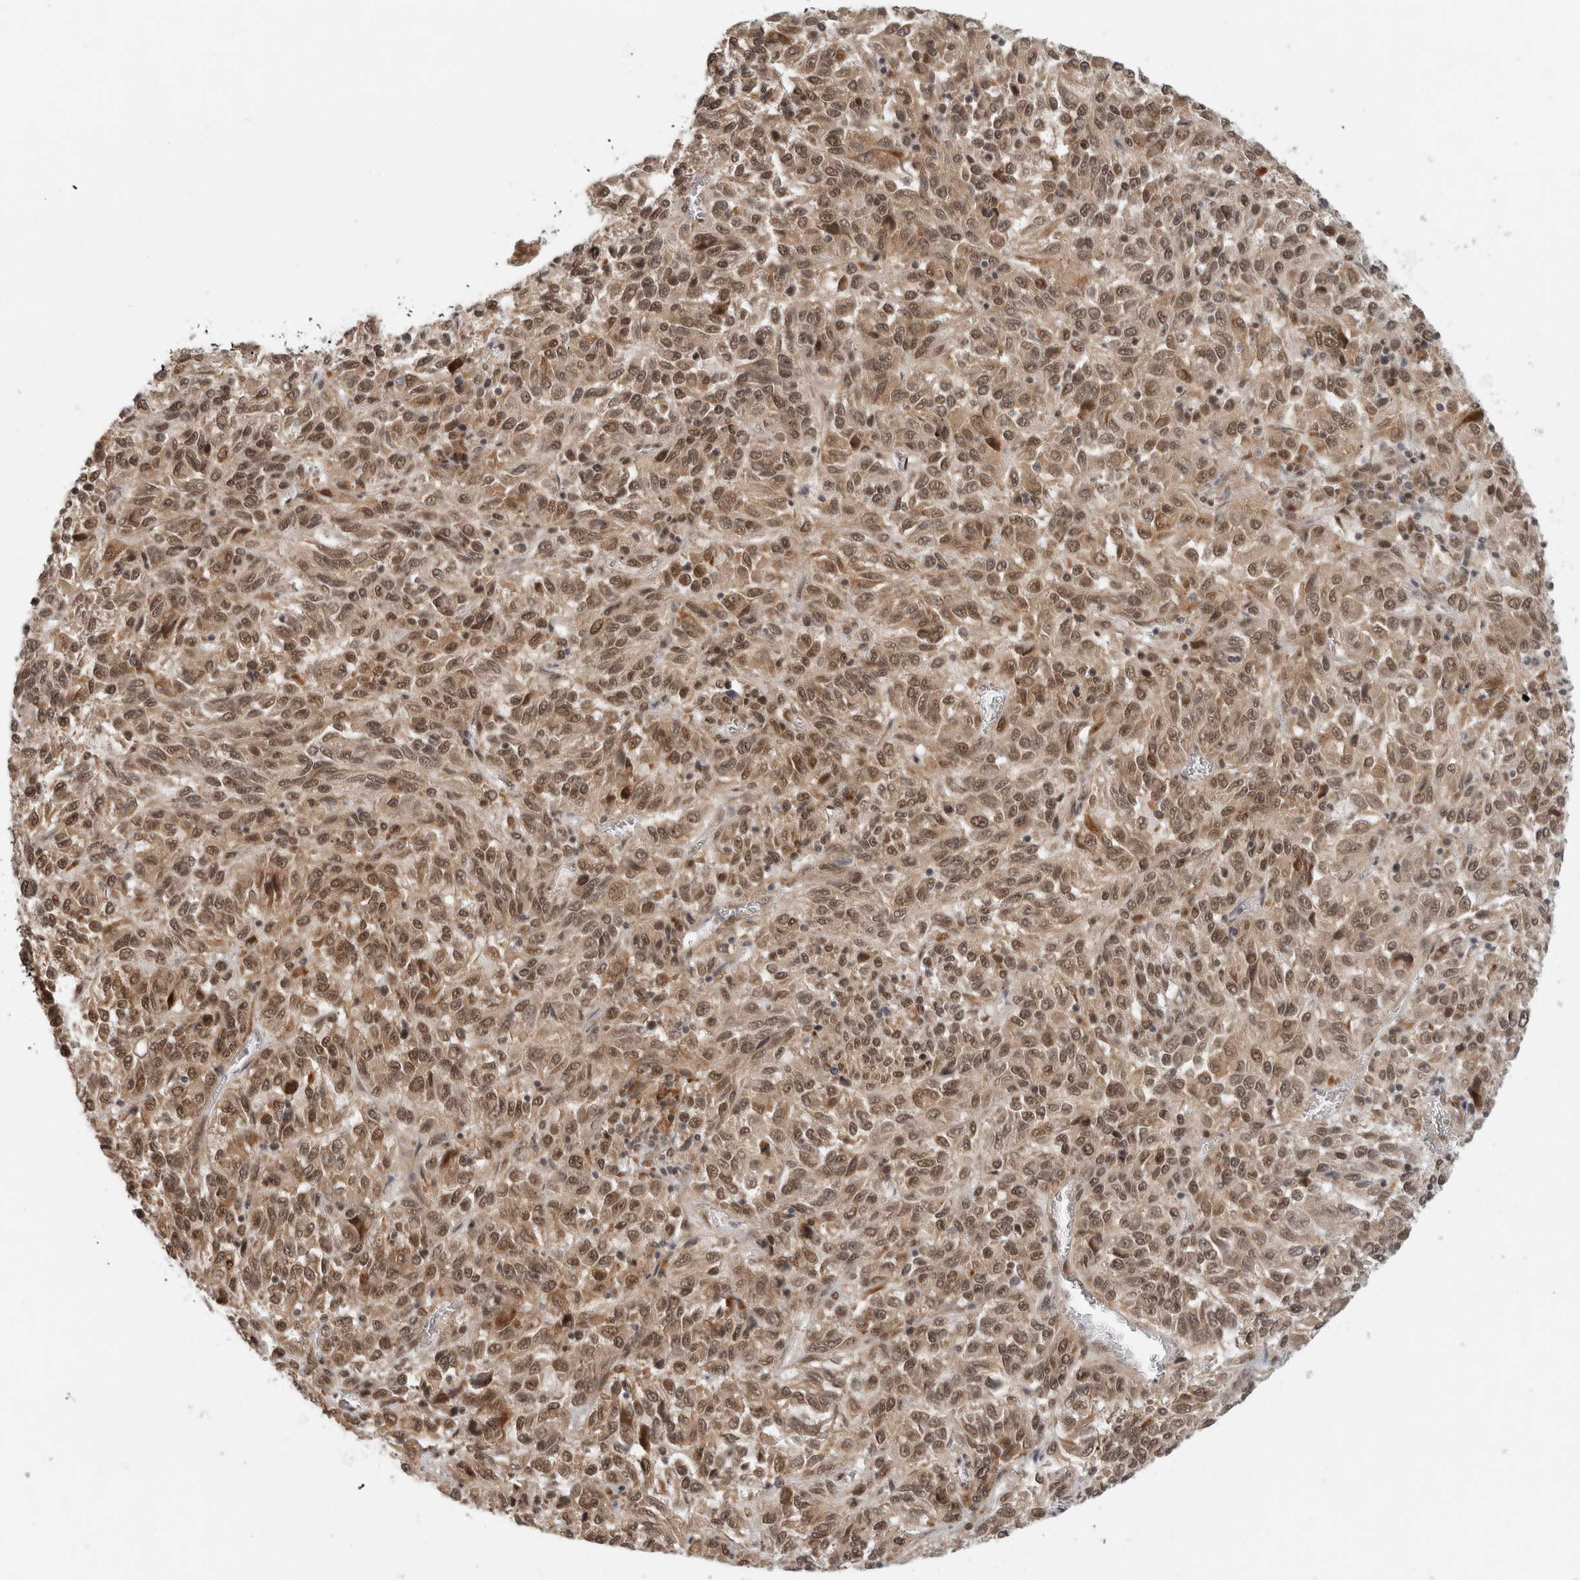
{"staining": {"intensity": "moderate", "quantity": ">75%", "location": "cytoplasmic/membranous,nuclear"}, "tissue": "melanoma", "cell_type": "Tumor cells", "image_type": "cancer", "snomed": [{"axis": "morphology", "description": "Malignant melanoma, Metastatic site"}, {"axis": "topography", "description": "Lung"}], "caption": "The photomicrograph displays a brown stain indicating the presence of a protein in the cytoplasmic/membranous and nuclear of tumor cells in melanoma. The staining is performed using DAB brown chromogen to label protein expression. The nuclei are counter-stained blue using hematoxylin.", "gene": "NCAPG2", "patient": {"sex": "male", "age": 64}}